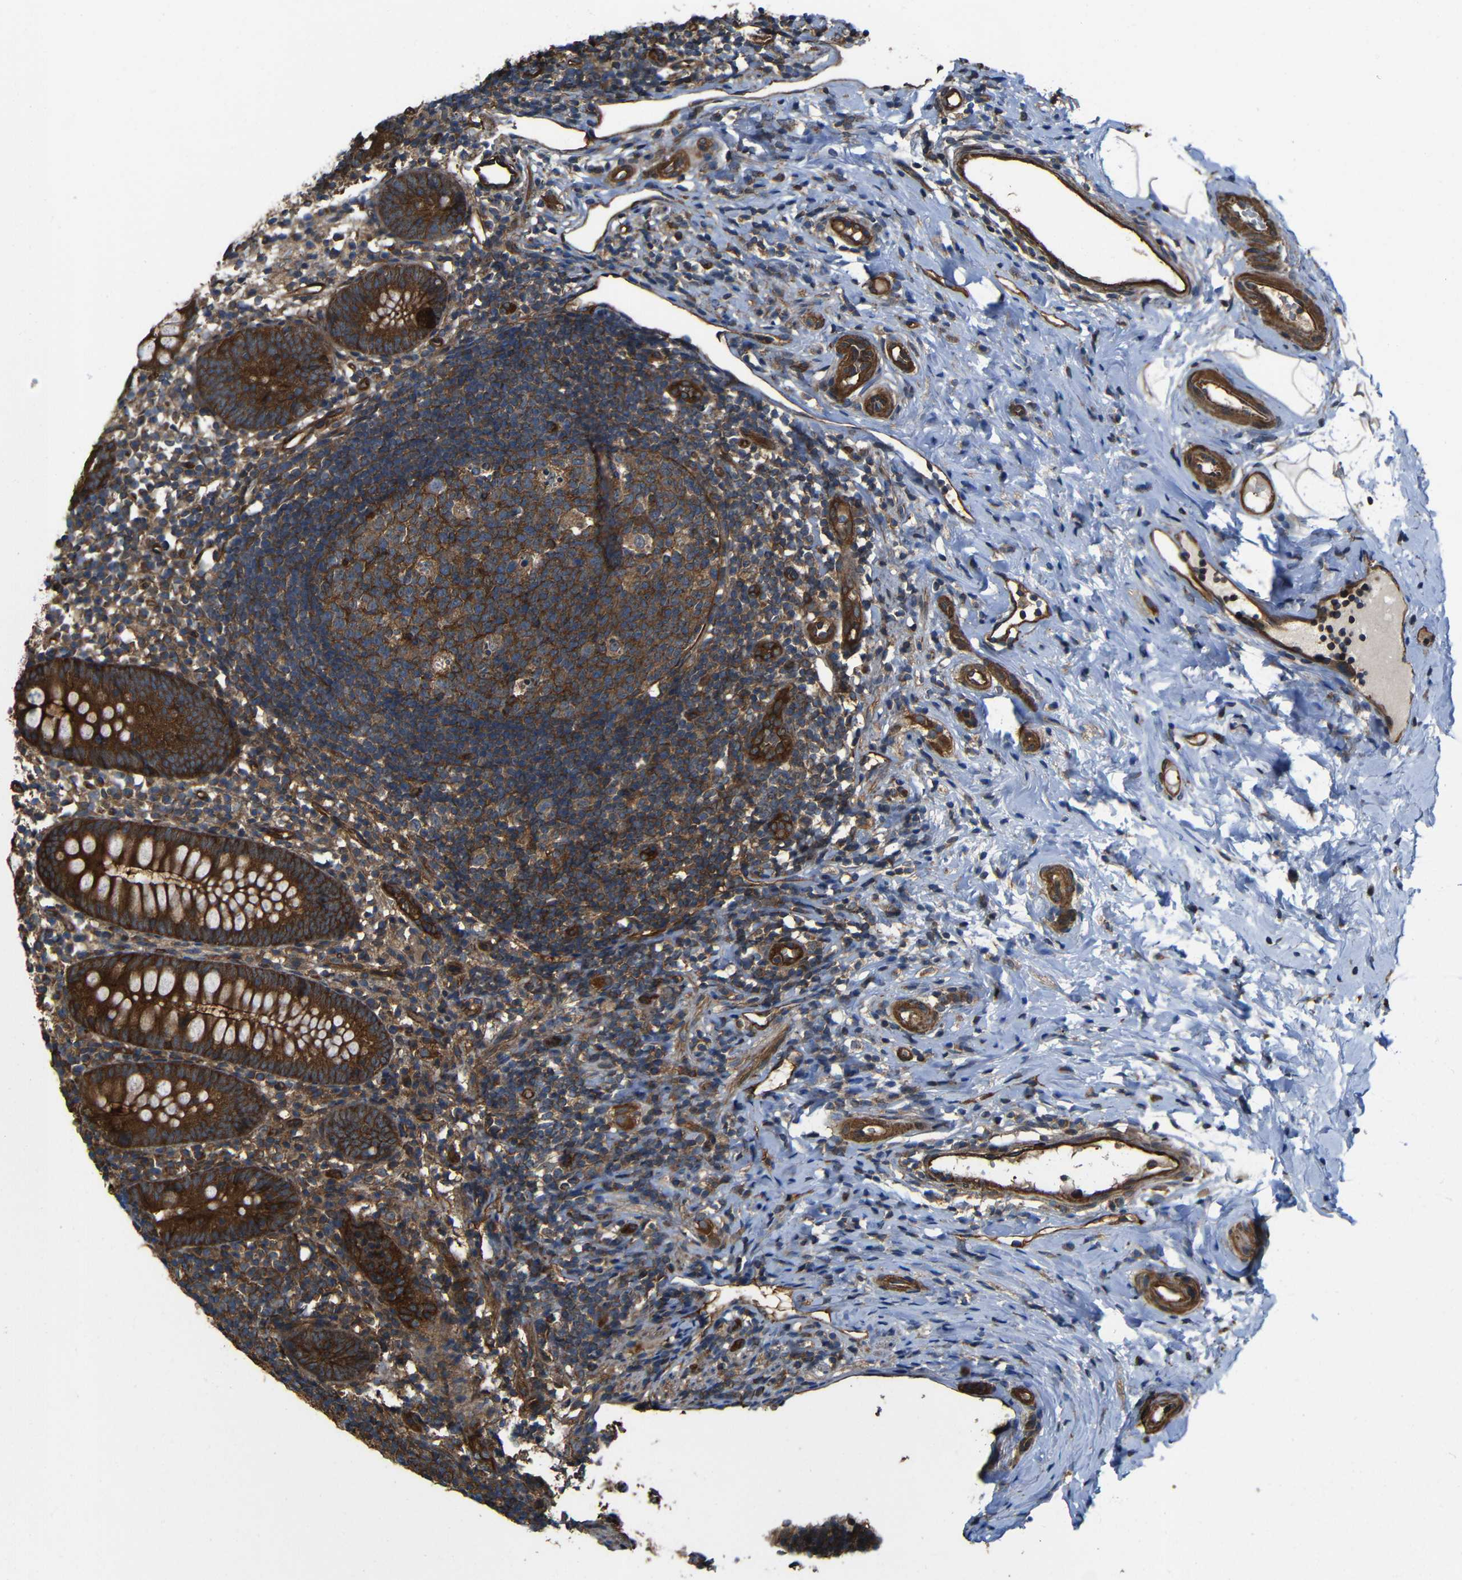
{"staining": {"intensity": "strong", "quantity": ">75%", "location": "cytoplasmic/membranous"}, "tissue": "appendix", "cell_type": "Glandular cells", "image_type": "normal", "snomed": [{"axis": "morphology", "description": "Normal tissue, NOS"}, {"axis": "topography", "description": "Appendix"}], "caption": "Glandular cells demonstrate strong cytoplasmic/membranous staining in approximately >75% of cells in normal appendix. (DAB = brown stain, brightfield microscopy at high magnification).", "gene": "PTCH1", "patient": {"sex": "female", "age": 20}}